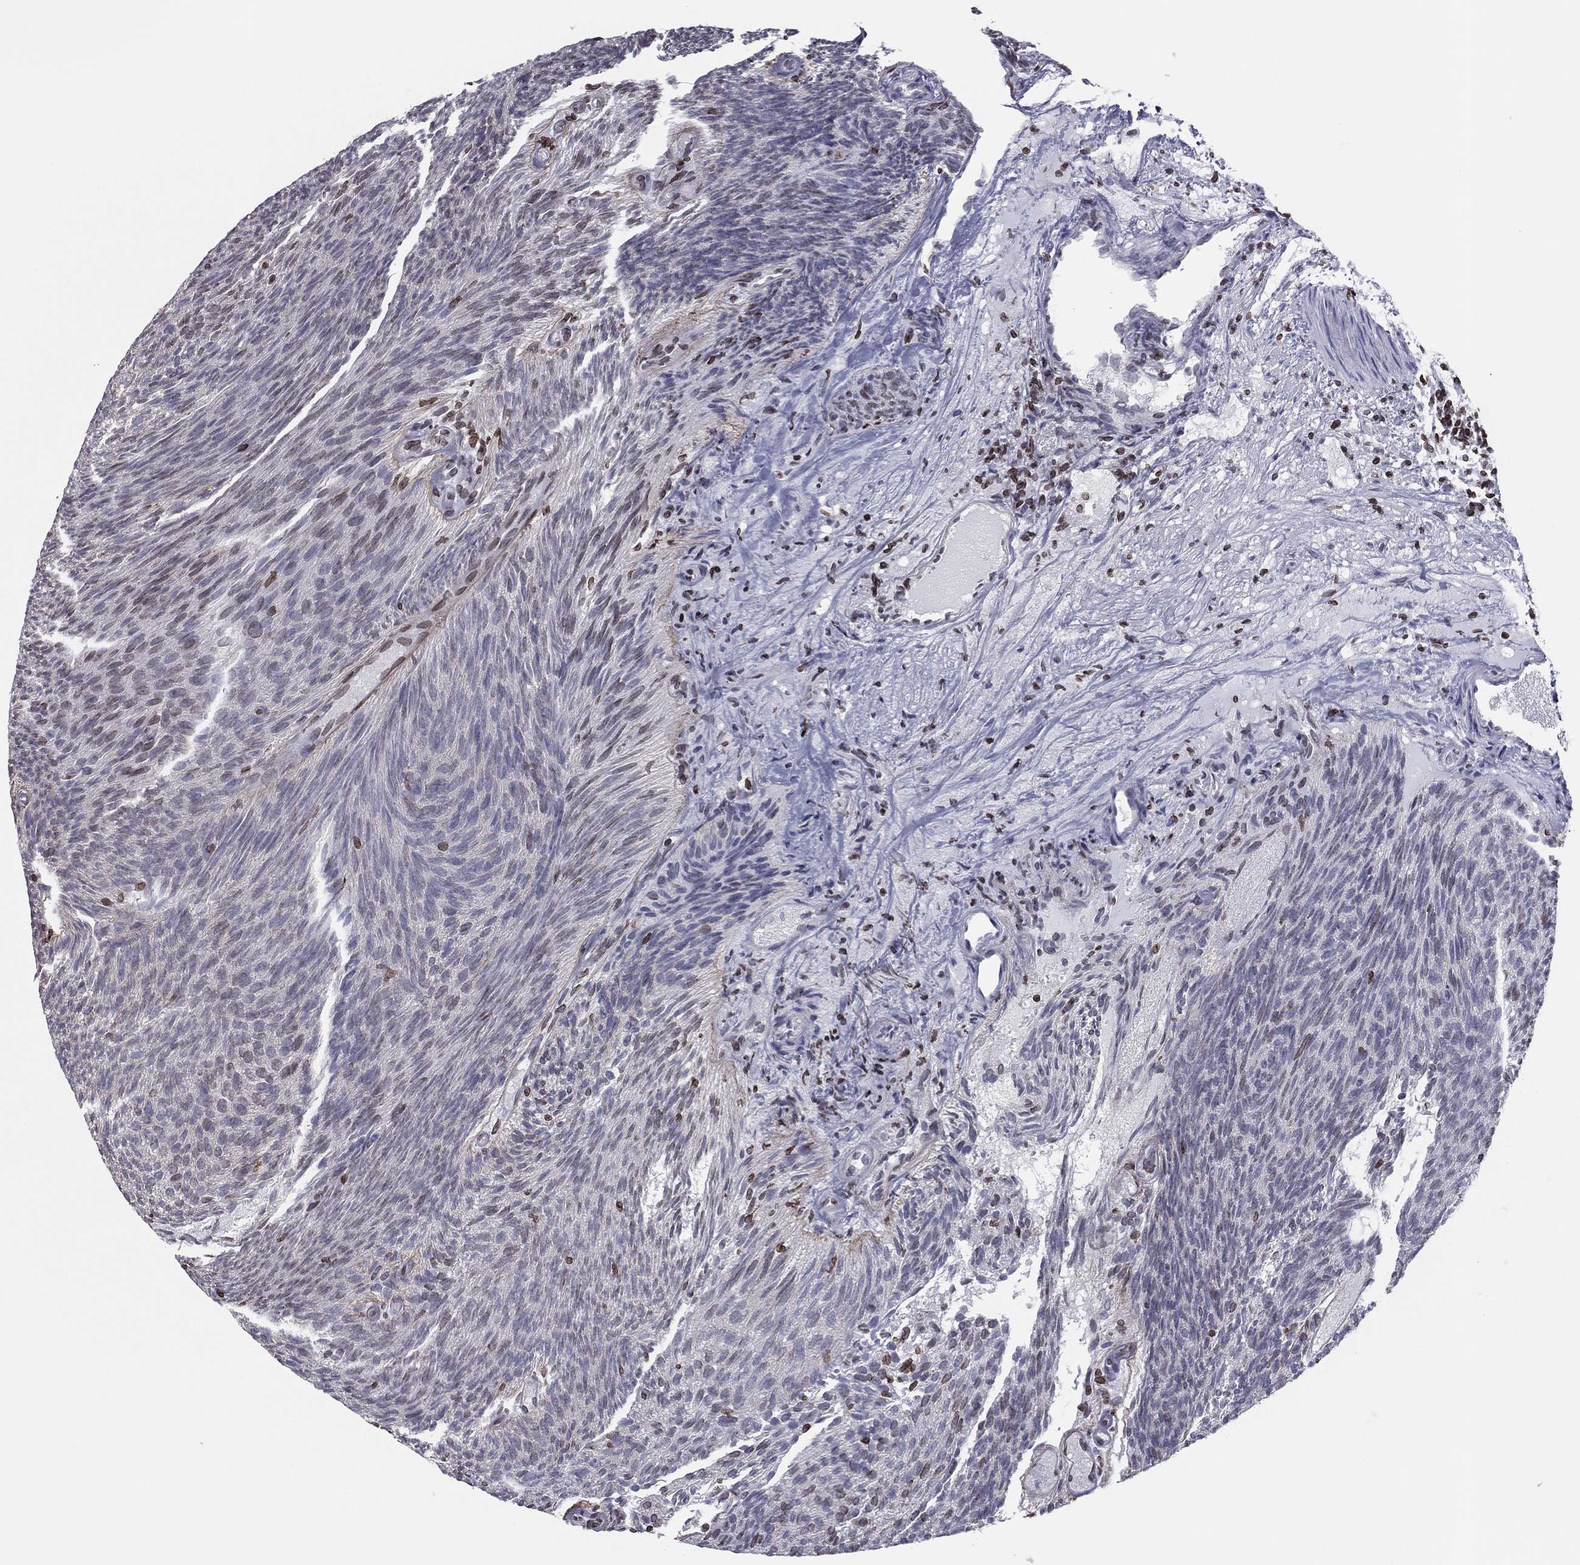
{"staining": {"intensity": "negative", "quantity": "none", "location": "none"}, "tissue": "urothelial cancer", "cell_type": "Tumor cells", "image_type": "cancer", "snomed": [{"axis": "morphology", "description": "Urothelial carcinoma, Low grade"}, {"axis": "topography", "description": "Urinary bladder"}], "caption": "Low-grade urothelial carcinoma was stained to show a protein in brown. There is no significant expression in tumor cells.", "gene": "ESPL1", "patient": {"sex": "male", "age": 77}}